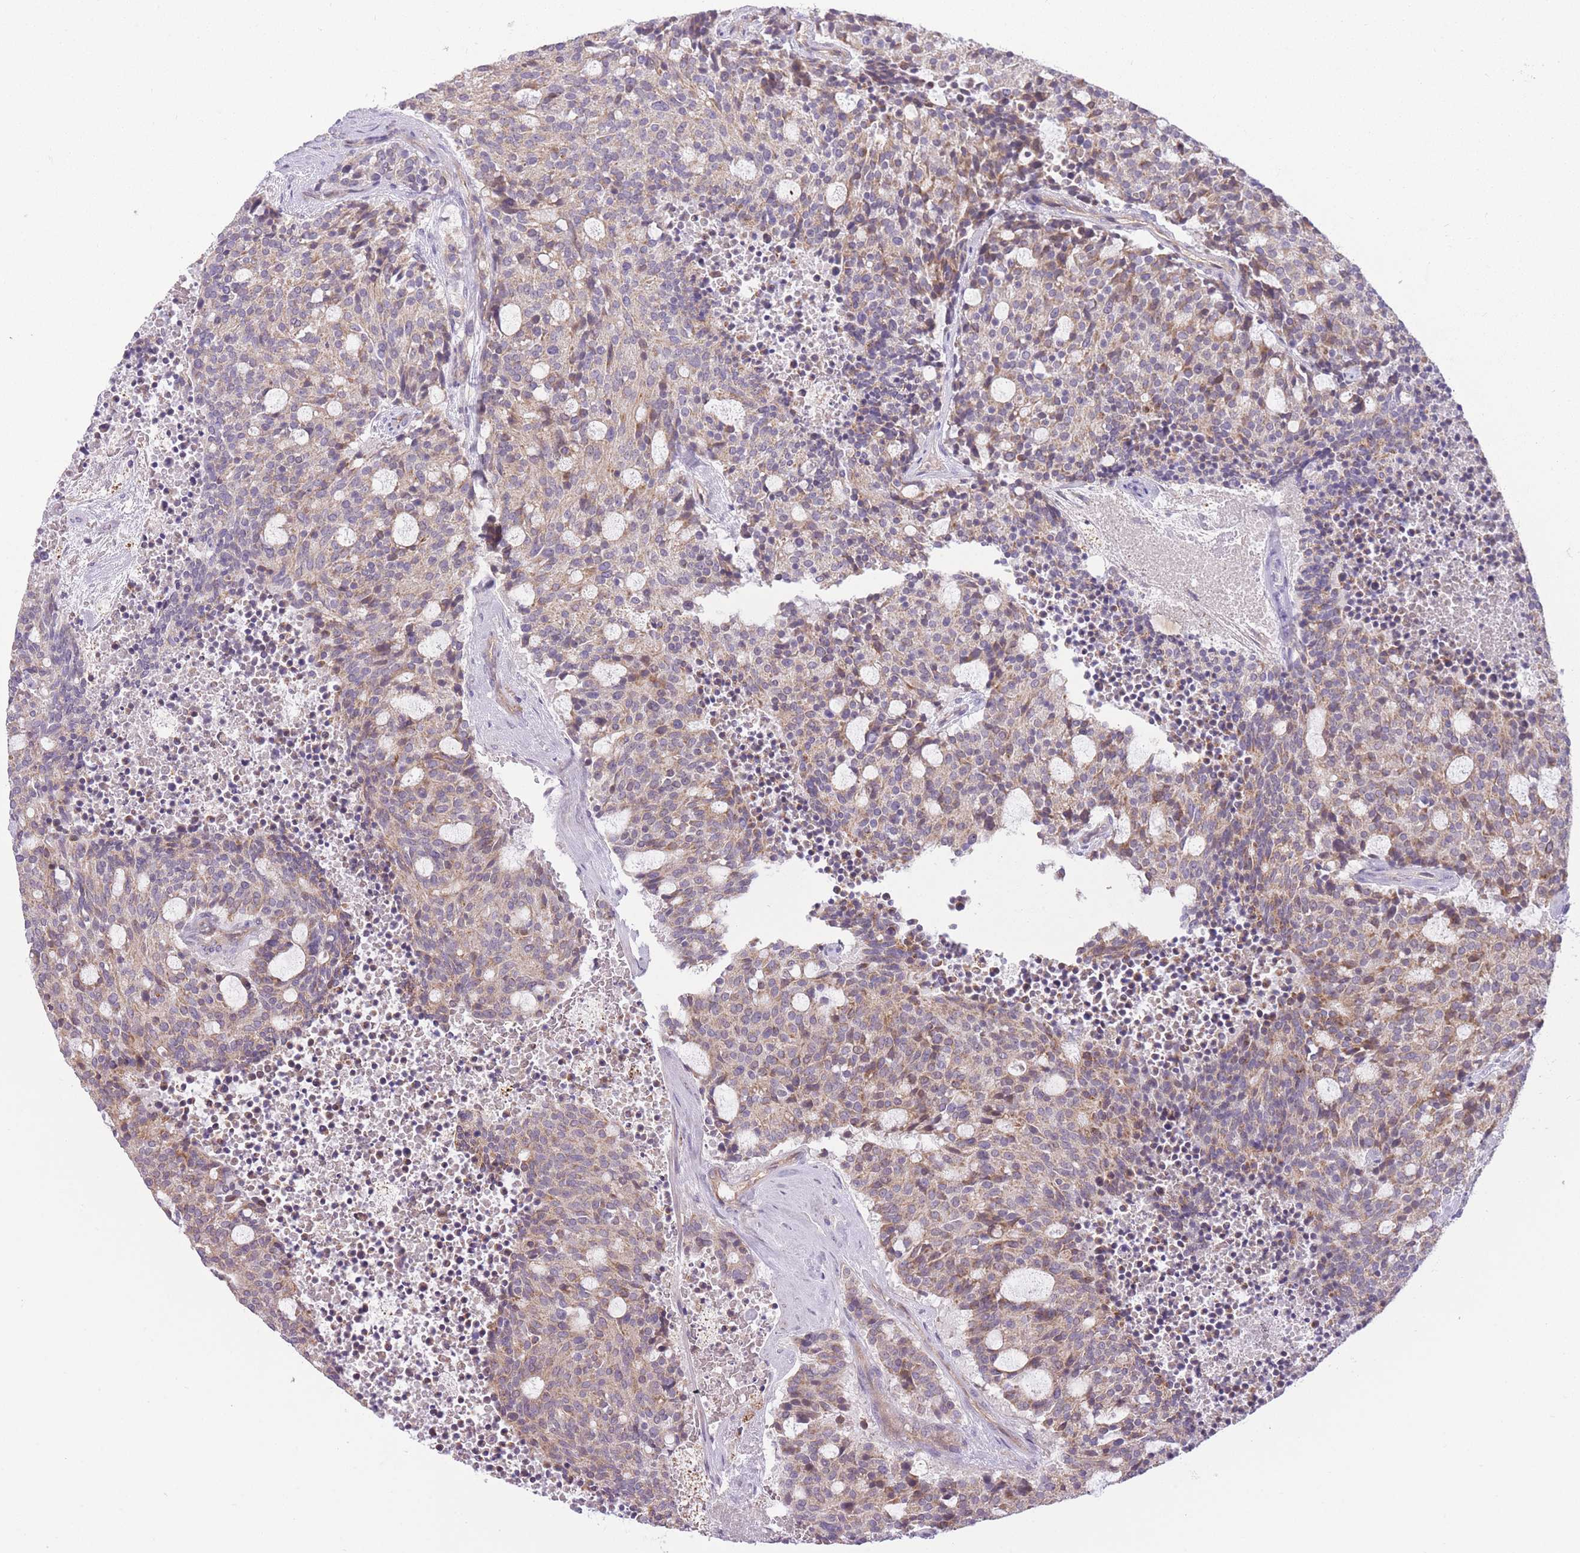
{"staining": {"intensity": "moderate", "quantity": "25%-75%", "location": "cytoplasmic/membranous"}, "tissue": "carcinoid", "cell_type": "Tumor cells", "image_type": "cancer", "snomed": [{"axis": "morphology", "description": "Carcinoid, malignant, NOS"}, {"axis": "topography", "description": "Pancreas"}], "caption": "This is an image of IHC staining of carcinoid, which shows moderate expression in the cytoplasmic/membranous of tumor cells.", "gene": "REV1", "patient": {"sex": "female", "age": 54}}